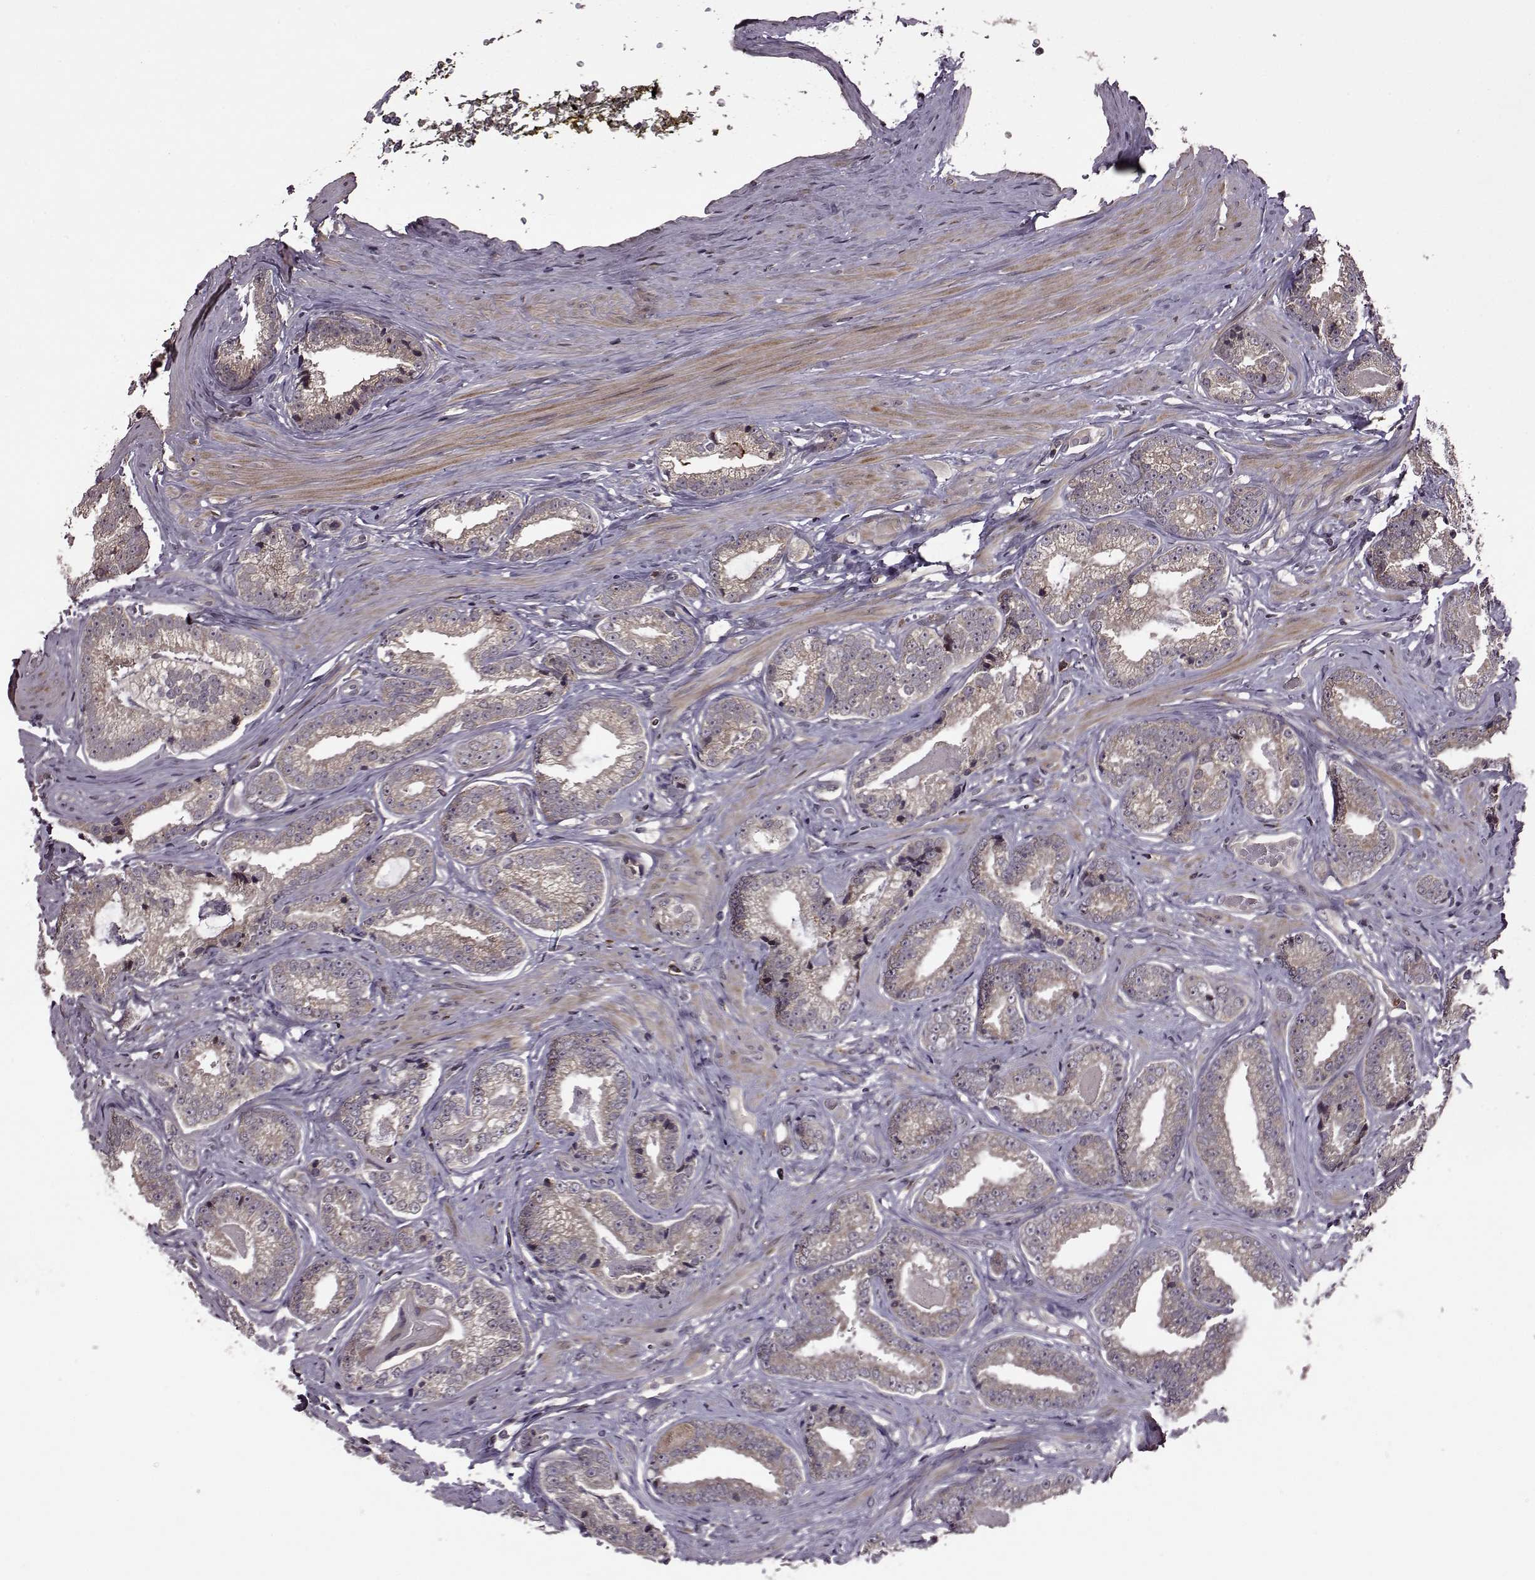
{"staining": {"intensity": "weak", "quantity": "<25%", "location": "cytoplasmic/membranous"}, "tissue": "prostate cancer", "cell_type": "Tumor cells", "image_type": "cancer", "snomed": [{"axis": "morphology", "description": "Adenocarcinoma, Low grade"}, {"axis": "topography", "description": "Prostate"}], "caption": "Immunohistochemistry photomicrograph of adenocarcinoma (low-grade) (prostate) stained for a protein (brown), which reveals no positivity in tumor cells.", "gene": "TRMU", "patient": {"sex": "male", "age": 61}}